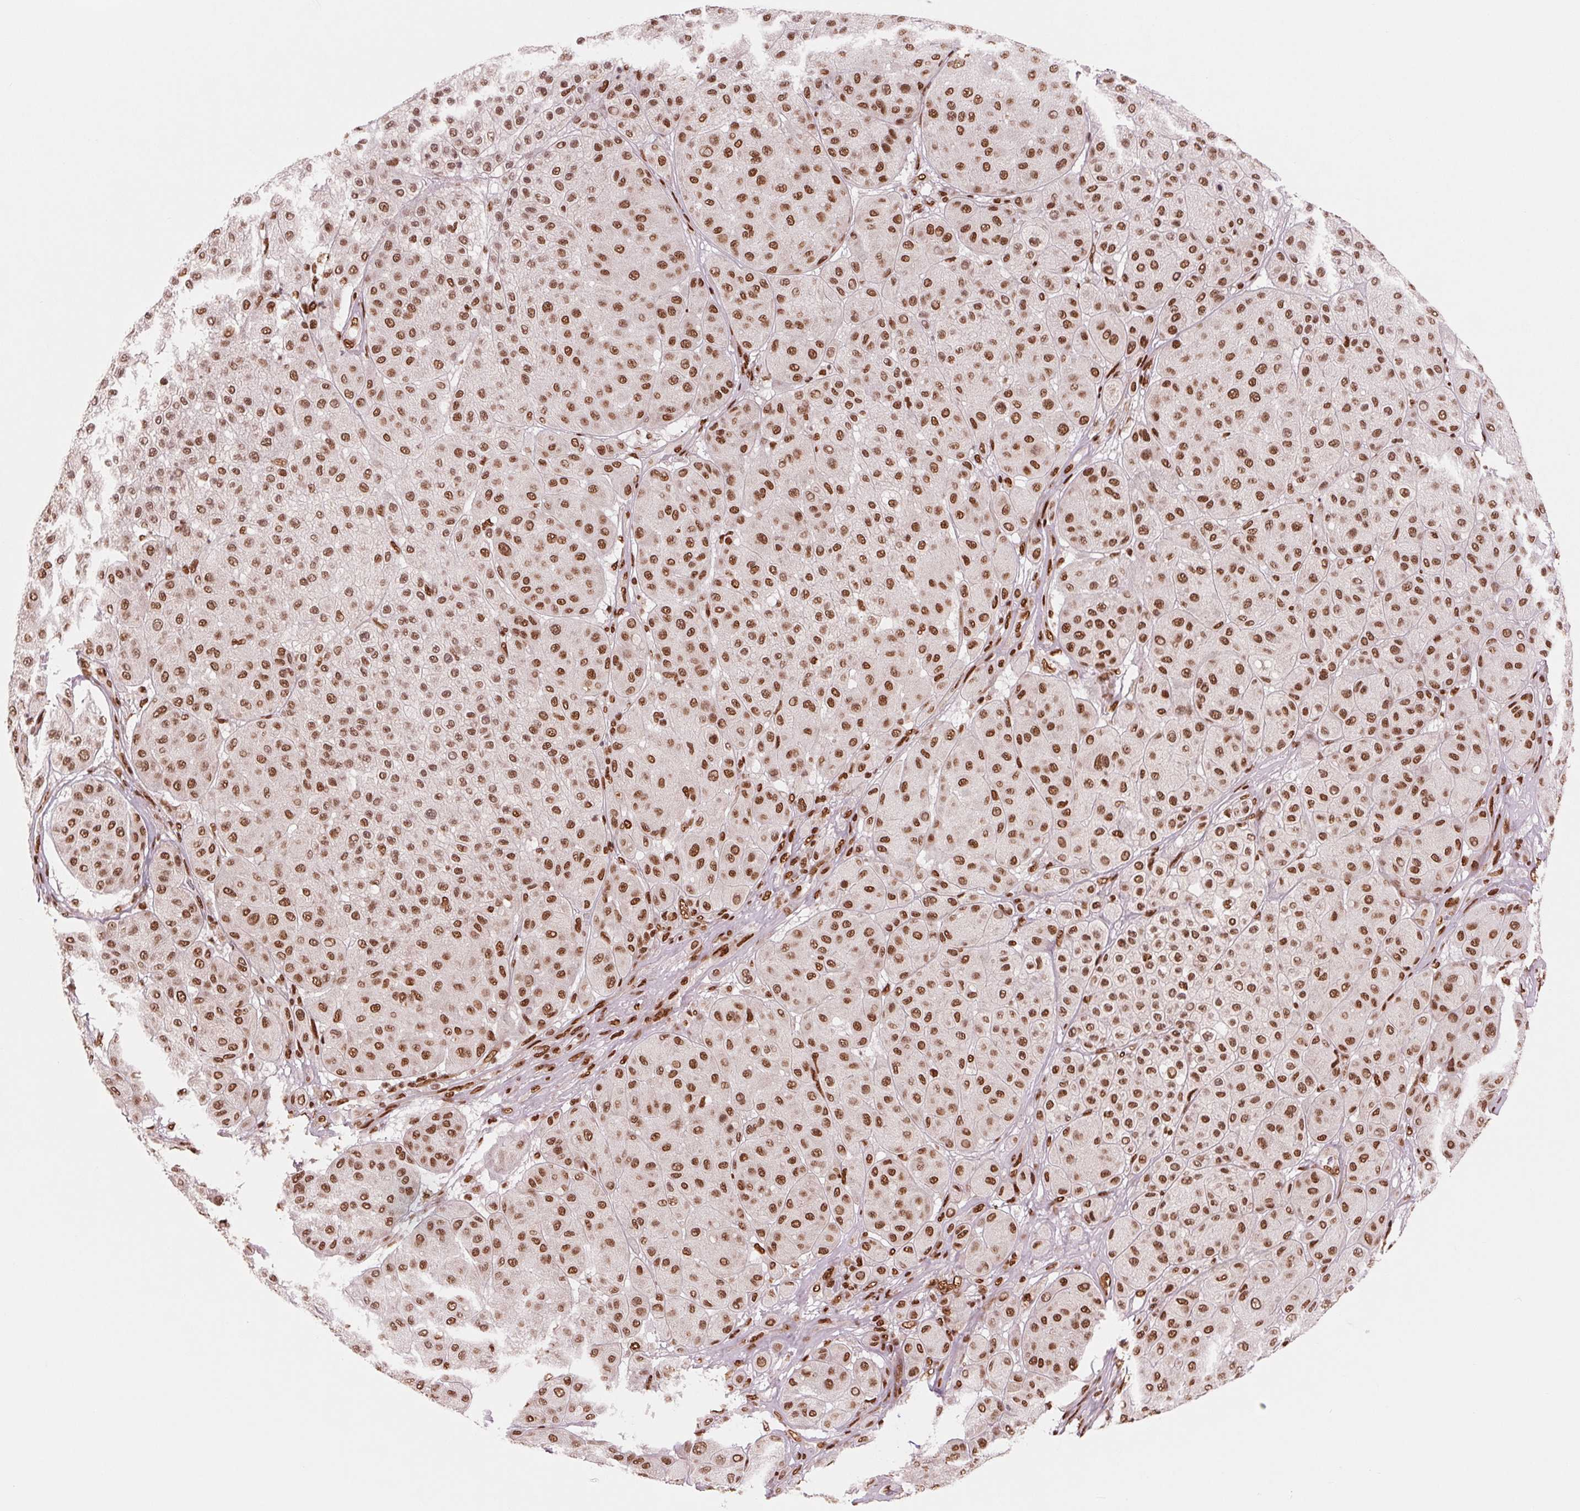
{"staining": {"intensity": "strong", "quantity": ">75%", "location": "nuclear"}, "tissue": "melanoma", "cell_type": "Tumor cells", "image_type": "cancer", "snomed": [{"axis": "morphology", "description": "Malignant melanoma, Metastatic site"}, {"axis": "topography", "description": "Smooth muscle"}], "caption": "Protein expression analysis of human malignant melanoma (metastatic site) reveals strong nuclear staining in about >75% of tumor cells. The protein of interest is shown in brown color, while the nuclei are stained blue.", "gene": "TTLL9", "patient": {"sex": "male", "age": 41}}